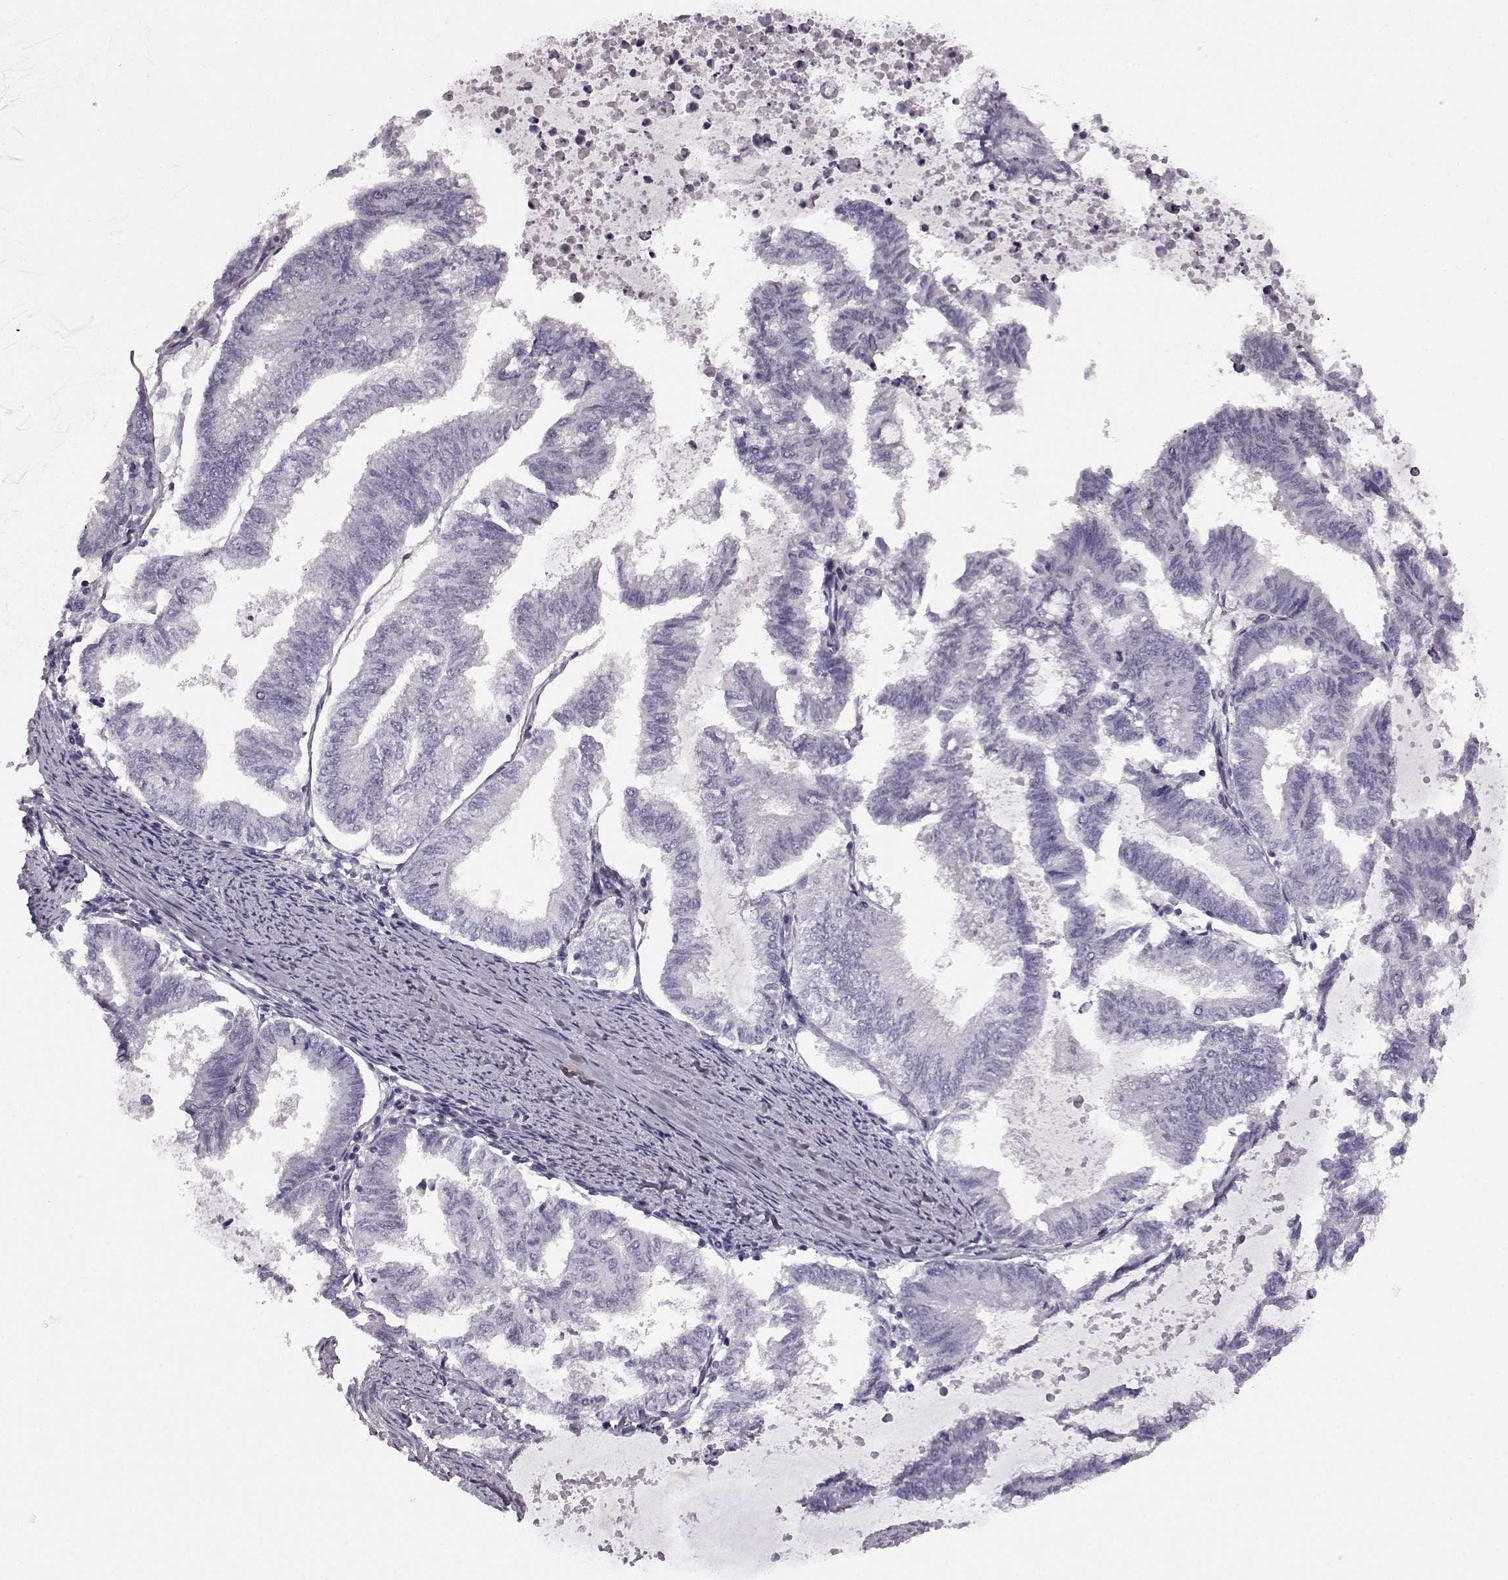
{"staining": {"intensity": "negative", "quantity": "none", "location": "none"}, "tissue": "endometrial cancer", "cell_type": "Tumor cells", "image_type": "cancer", "snomed": [{"axis": "morphology", "description": "Adenocarcinoma, NOS"}, {"axis": "topography", "description": "Endometrium"}], "caption": "IHC histopathology image of neoplastic tissue: human endometrial cancer stained with DAB reveals no significant protein staining in tumor cells.", "gene": "AIPL1", "patient": {"sex": "female", "age": 79}}